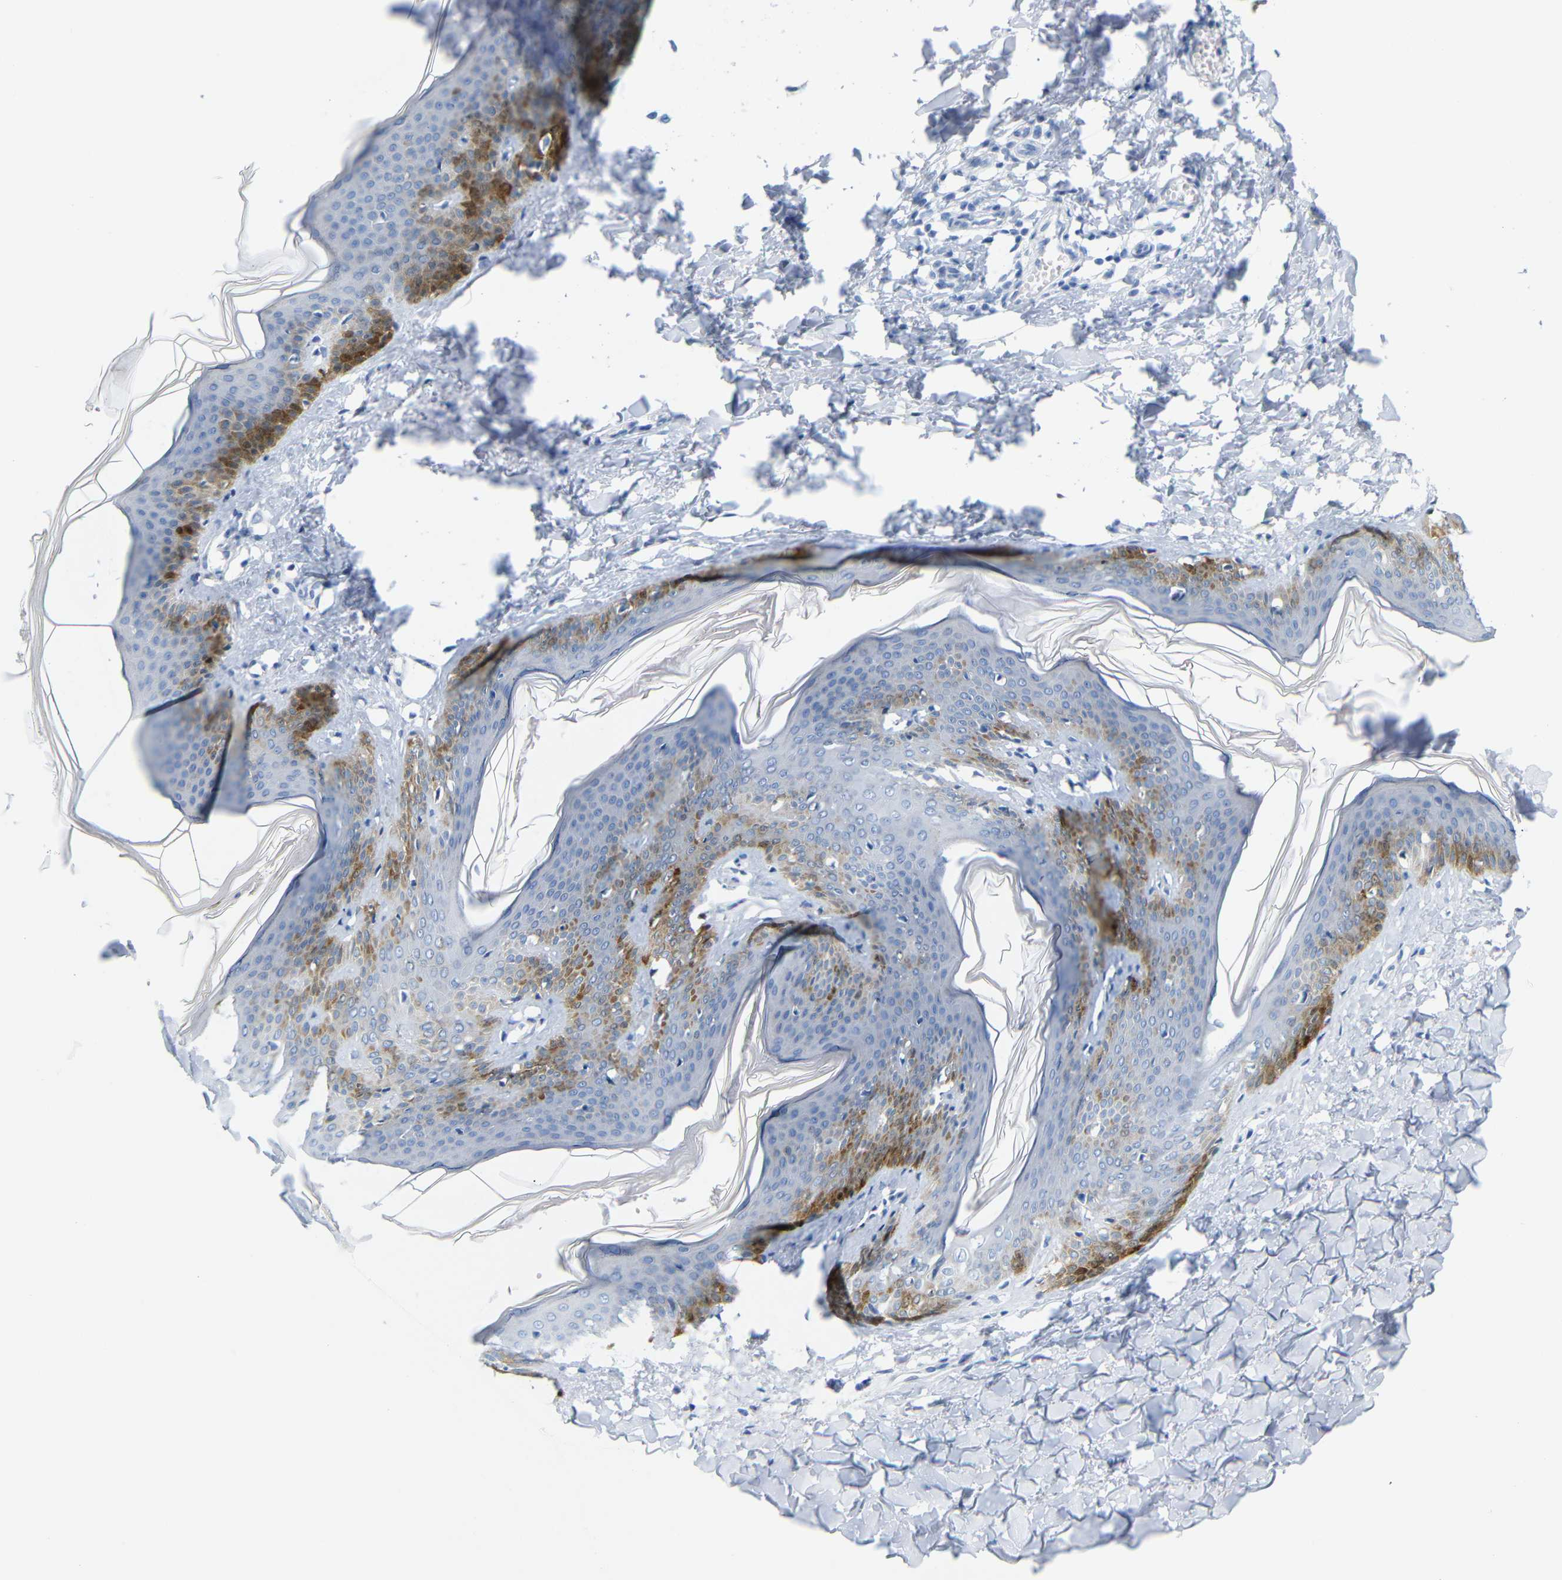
{"staining": {"intensity": "moderate", "quantity": ">75%", "location": "cytoplasmic/membranous"}, "tissue": "skin", "cell_type": "Fibroblasts", "image_type": "normal", "snomed": [{"axis": "morphology", "description": "Normal tissue, NOS"}, {"axis": "topography", "description": "Skin"}], "caption": "A high-resolution histopathology image shows IHC staining of unremarkable skin, which reveals moderate cytoplasmic/membranous staining in approximately >75% of fibroblasts.", "gene": "MT1A", "patient": {"sex": "female", "age": 17}}